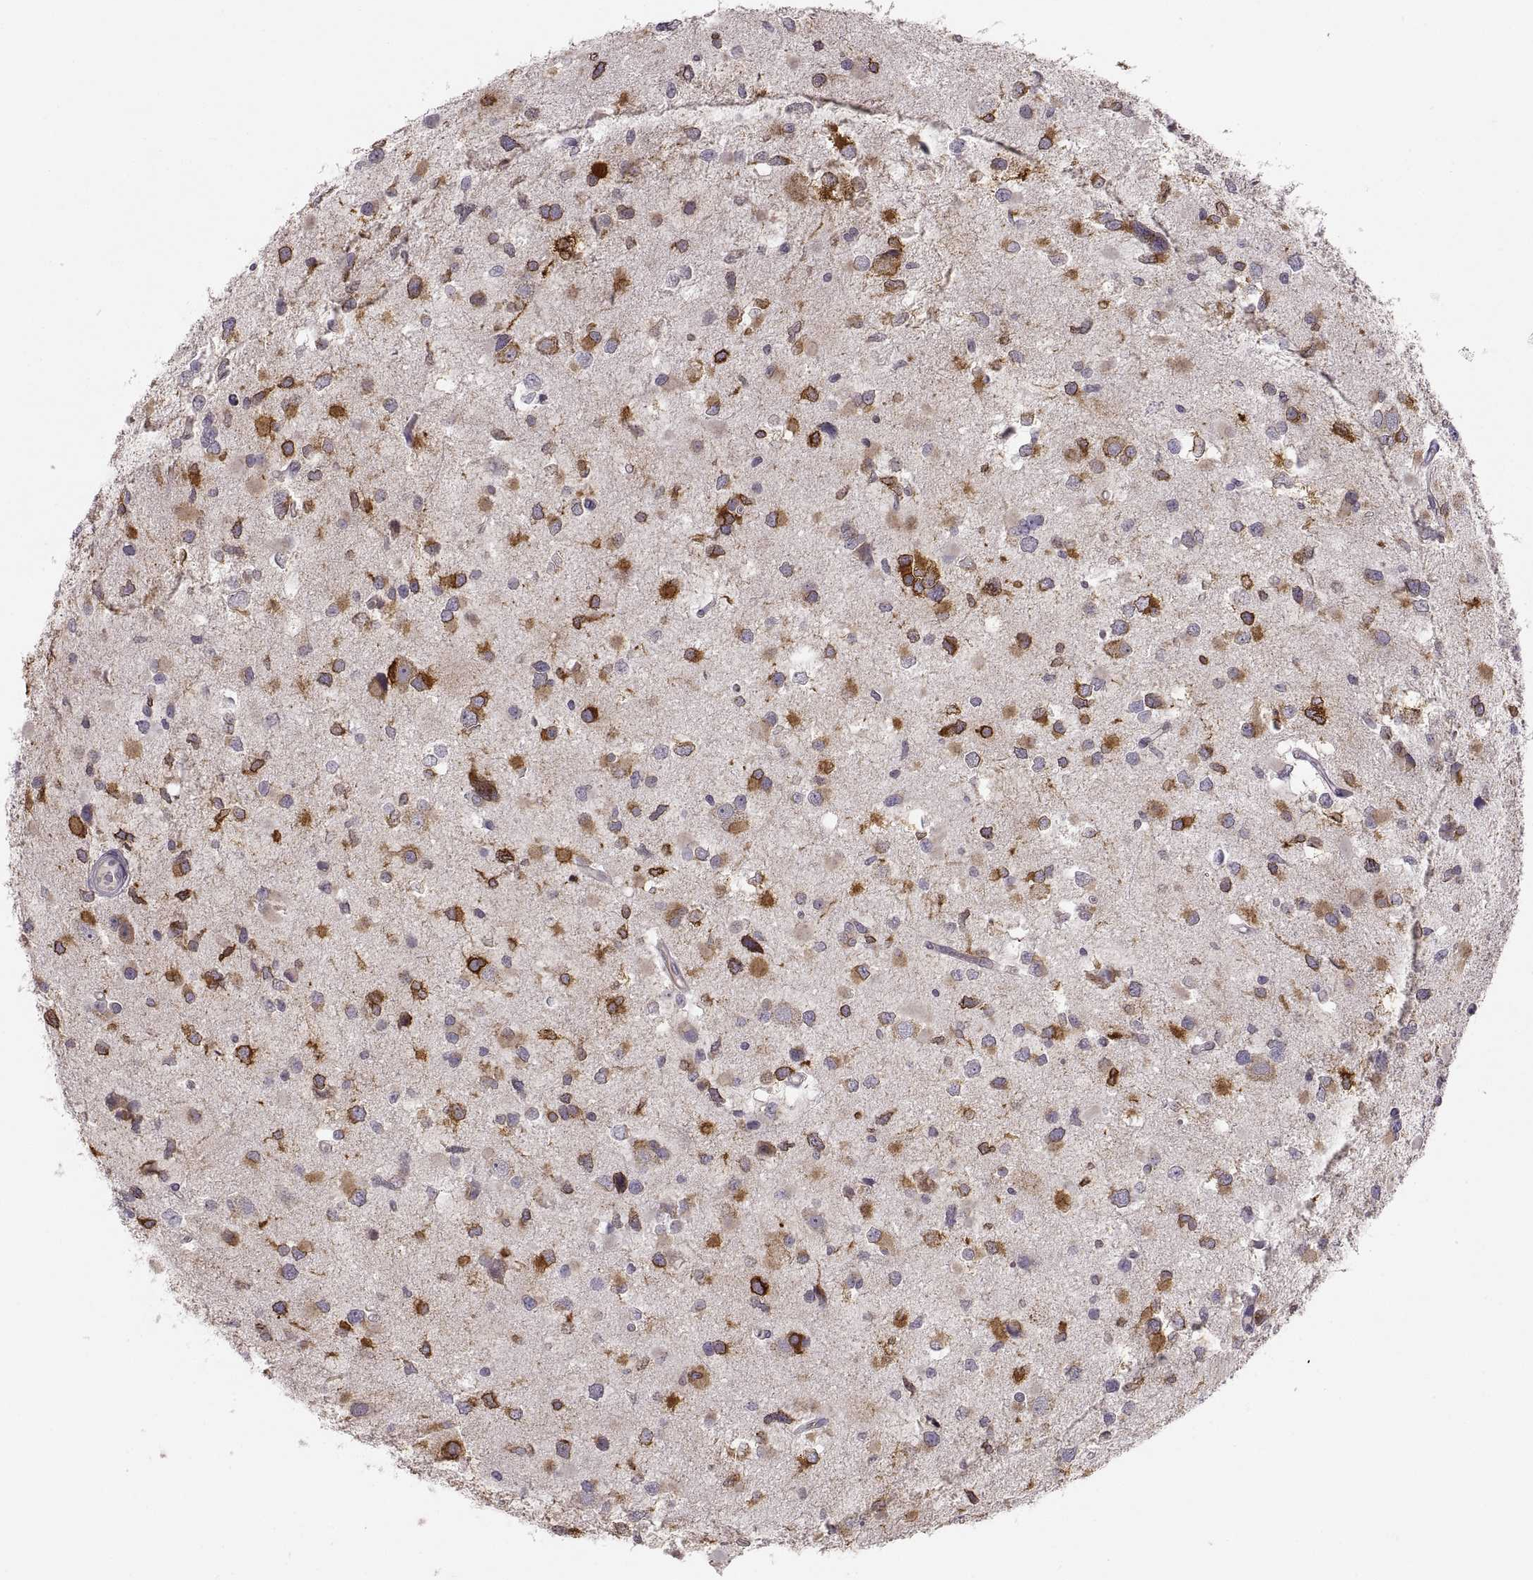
{"staining": {"intensity": "strong", "quantity": "<25%", "location": "cytoplasmic/membranous"}, "tissue": "glioma", "cell_type": "Tumor cells", "image_type": "cancer", "snomed": [{"axis": "morphology", "description": "Glioma, malignant, Low grade"}, {"axis": "topography", "description": "Brain"}], "caption": "Protein expression analysis of low-grade glioma (malignant) exhibits strong cytoplasmic/membranous positivity in approximately <25% of tumor cells. (IHC, brightfield microscopy, high magnification).", "gene": "HMGCR", "patient": {"sex": "female", "age": 32}}